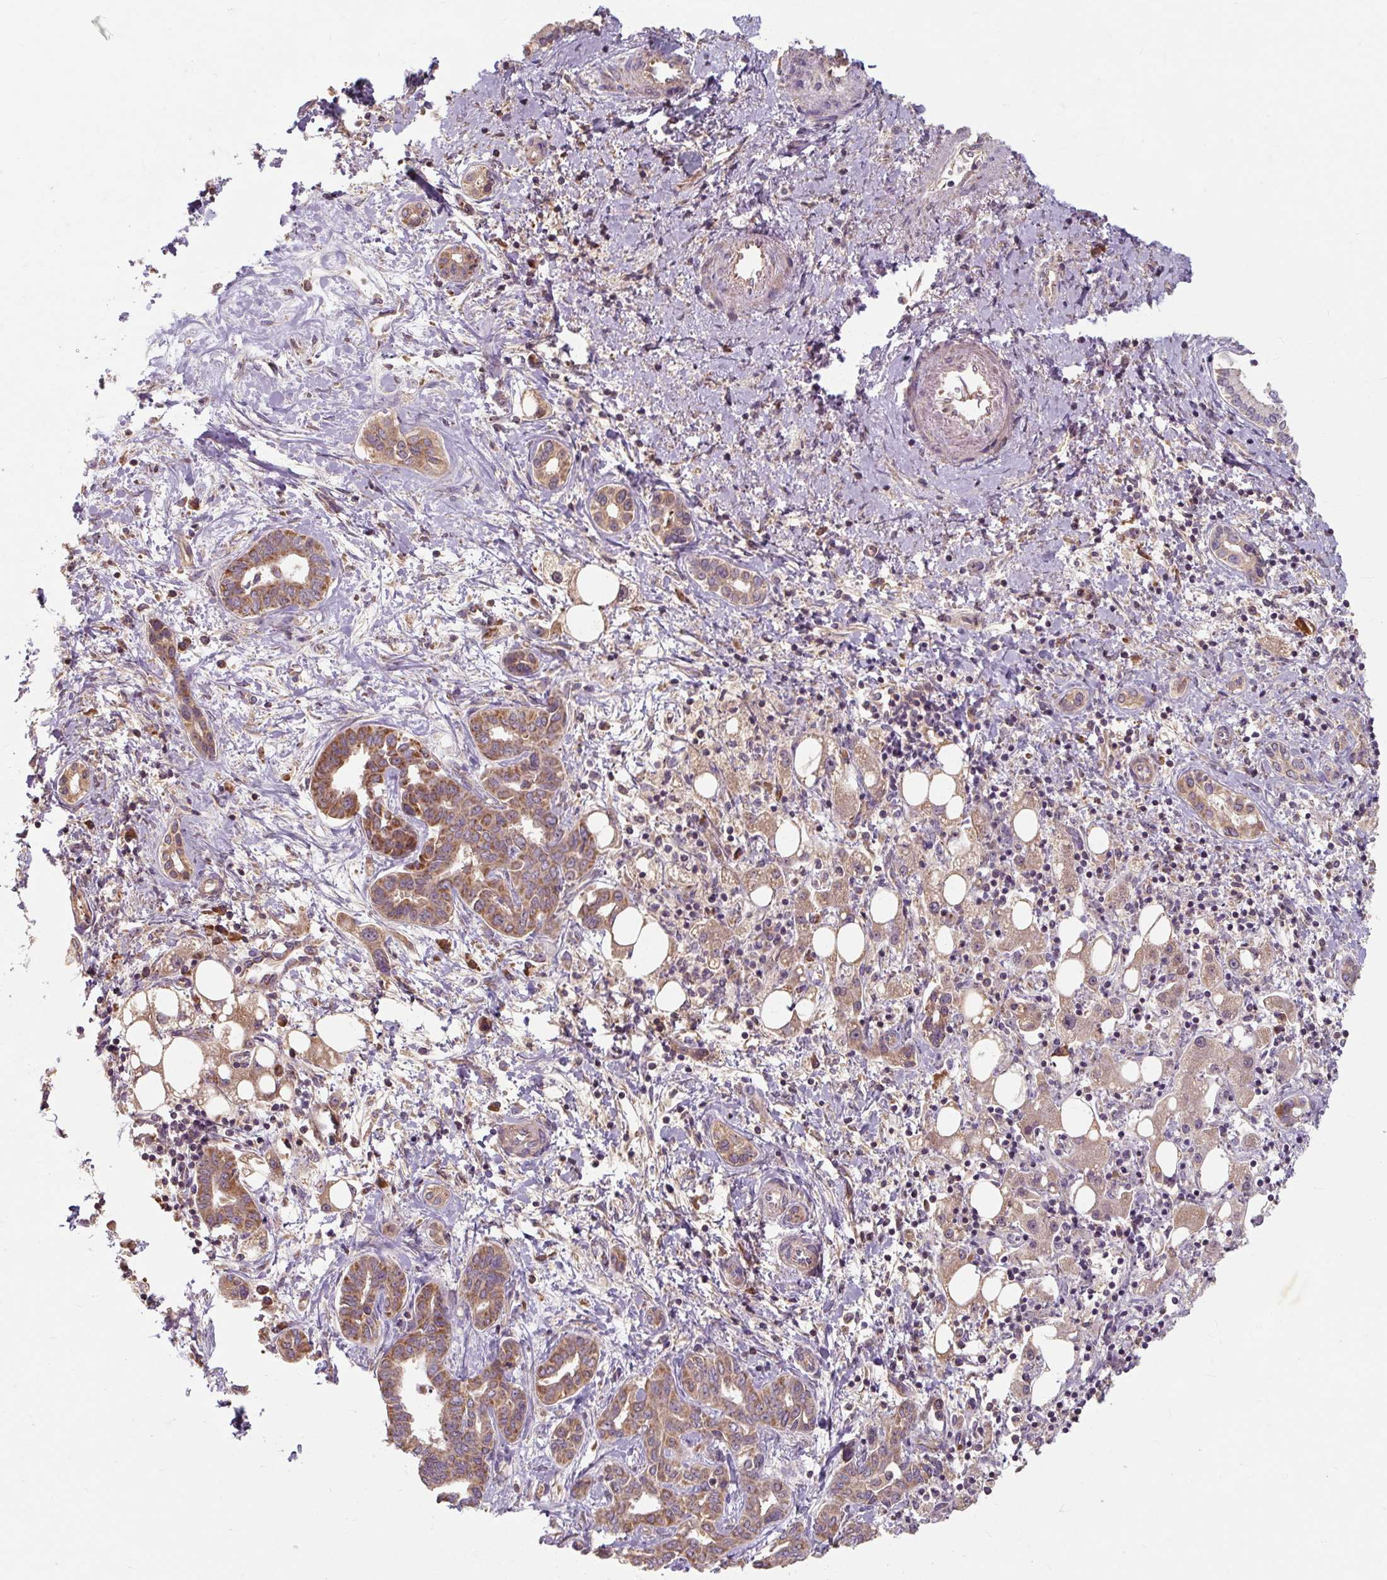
{"staining": {"intensity": "moderate", "quantity": ">75%", "location": "cytoplasmic/membranous"}, "tissue": "liver cancer", "cell_type": "Tumor cells", "image_type": "cancer", "snomed": [{"axis": "morphology", "description": "Cholangiocarcinoma"}, {"axis": "topography", "description": "Liver"}], "caption": "Tumor cells display medium levels of moderate cytoplasmic/membranous expression in about >75% of cells in human liver cancer (cholangiocarcinoma).", "gene": "TSEN54", "patient": {"sex": "female", "age": 77}}